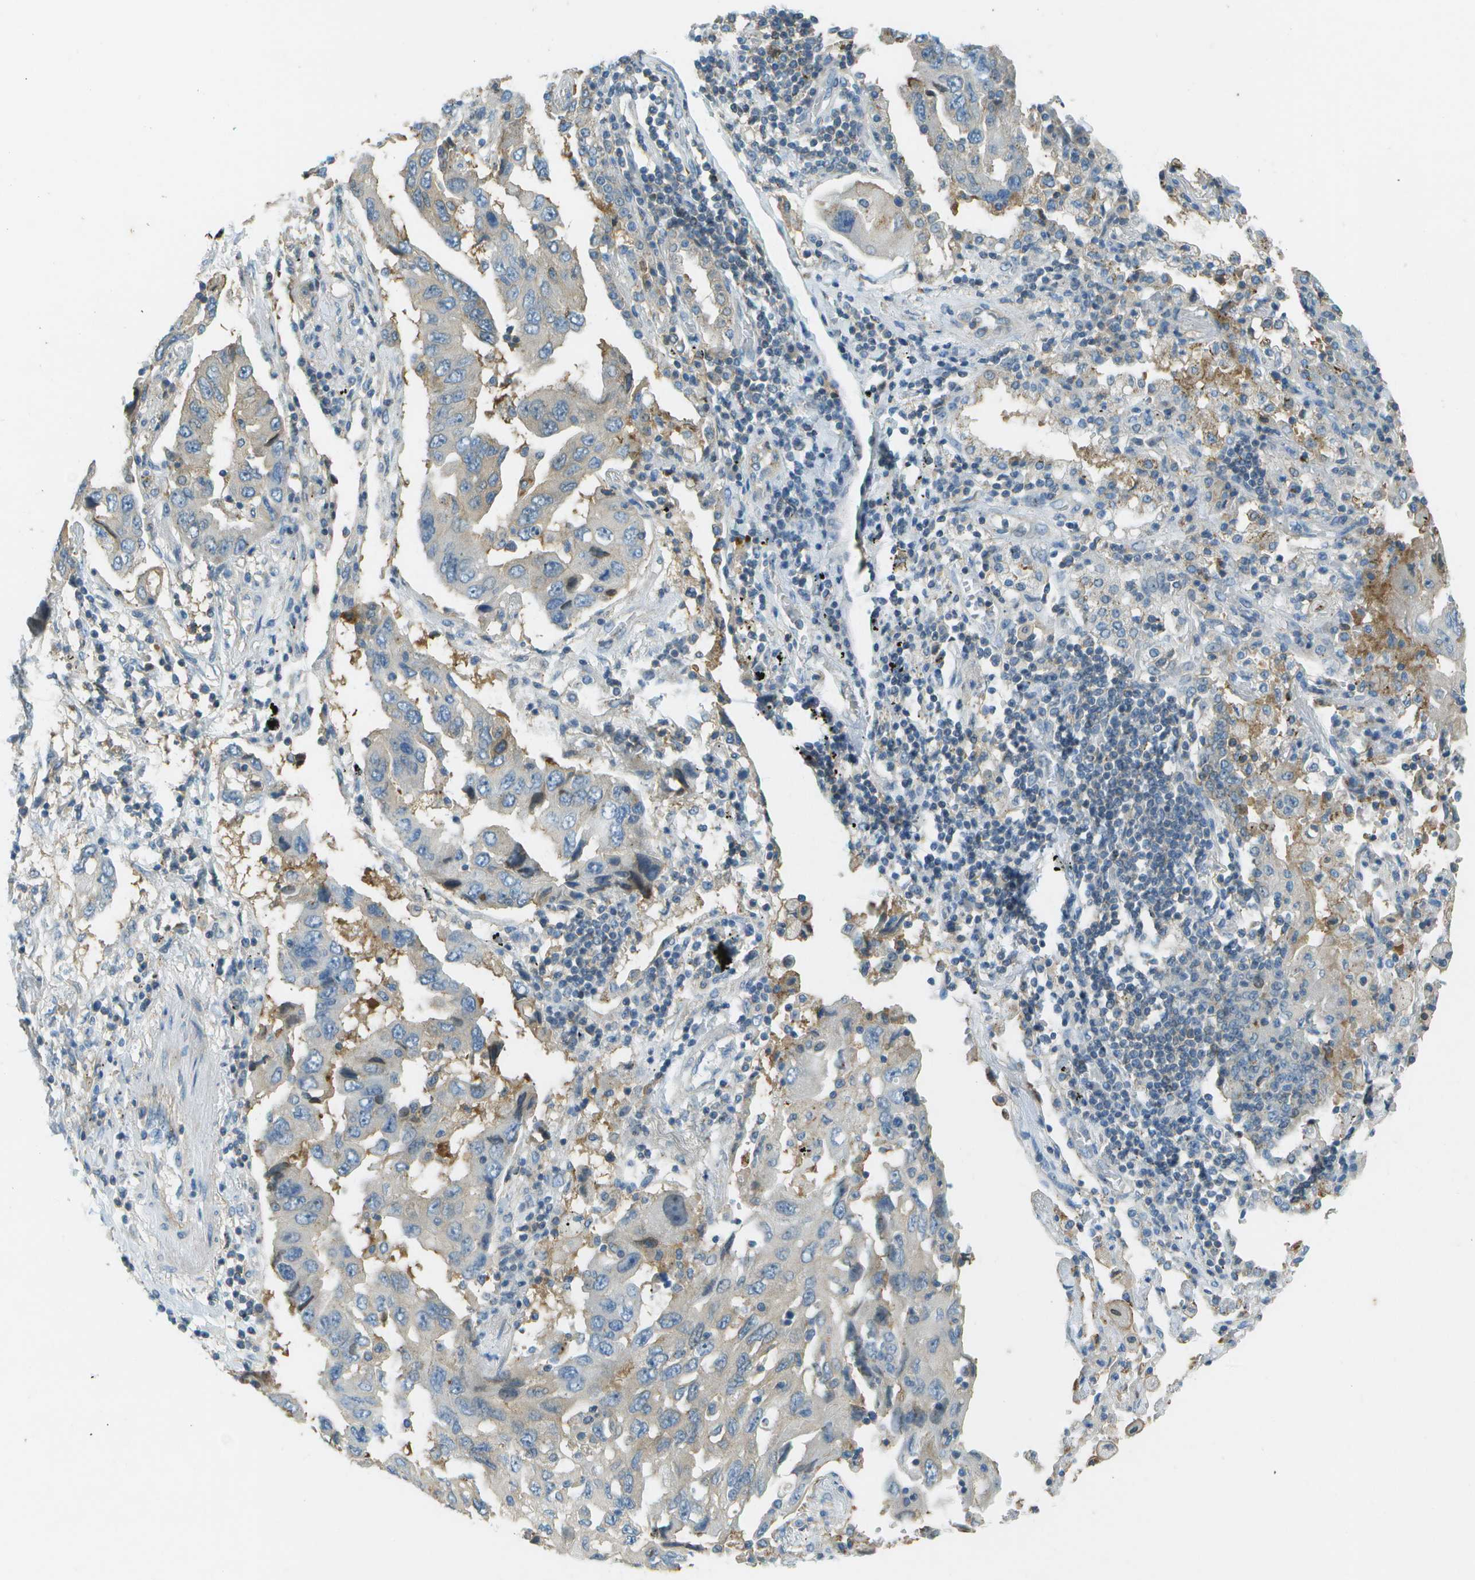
{"staining": {"intensity": "weak", "quantity": "<25%", "location": "cytoplasmic/membranous"}, "tissue": "lung cancer", "cell_type": "Tumor cells", "image_type": "cancer", "snomed": [{"axis": "morphology", "description": "Adenocarcinoma, NOS"}, {"axis": "topography", "description": "Lung"}], "caption": "Tumor cells show no significant protein staining in lung cancer (adenocarcinoma).", "gene": "LRRC66", "patient": {"sex": "female", "age": 65}}